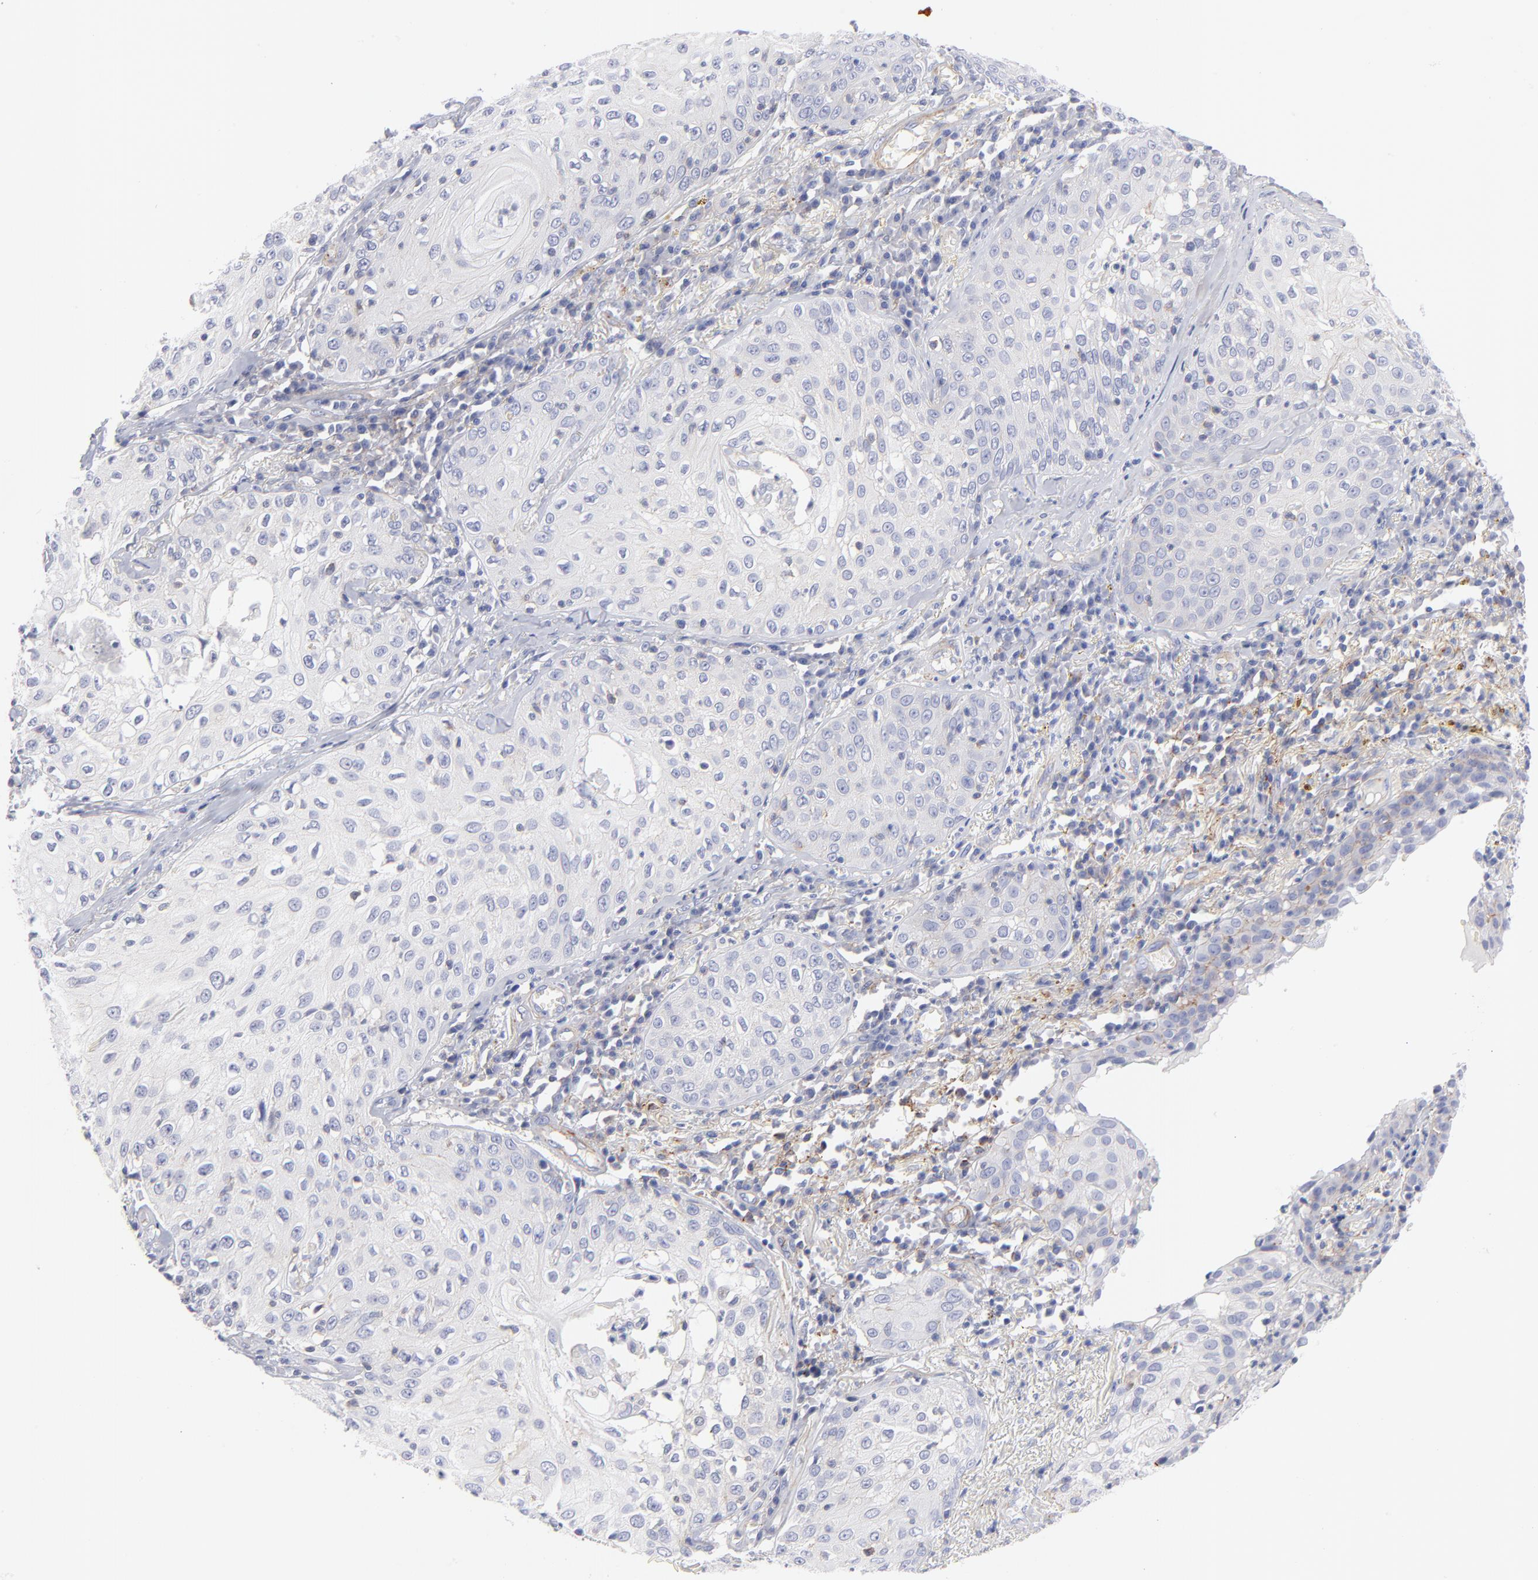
{"staining": {"intensity": "negative", "quantity": "none", "location": "none"}, "tissue": "skin cancer", "cell_type": "Tumor cells", "image_type": "cancer", "snomed": [{"axis": "morphology", "description": "Squamous cell carcinoma, NOS"}, {"axis": "topography", "description": "Skin"}], "caption": "Photomicrograph shows no significant protein positivity in tumor cells of skin cancer (squamous cell carcinoma).", "gene": "ACTA2", "patient": {"sex": "male", "age": 65}}